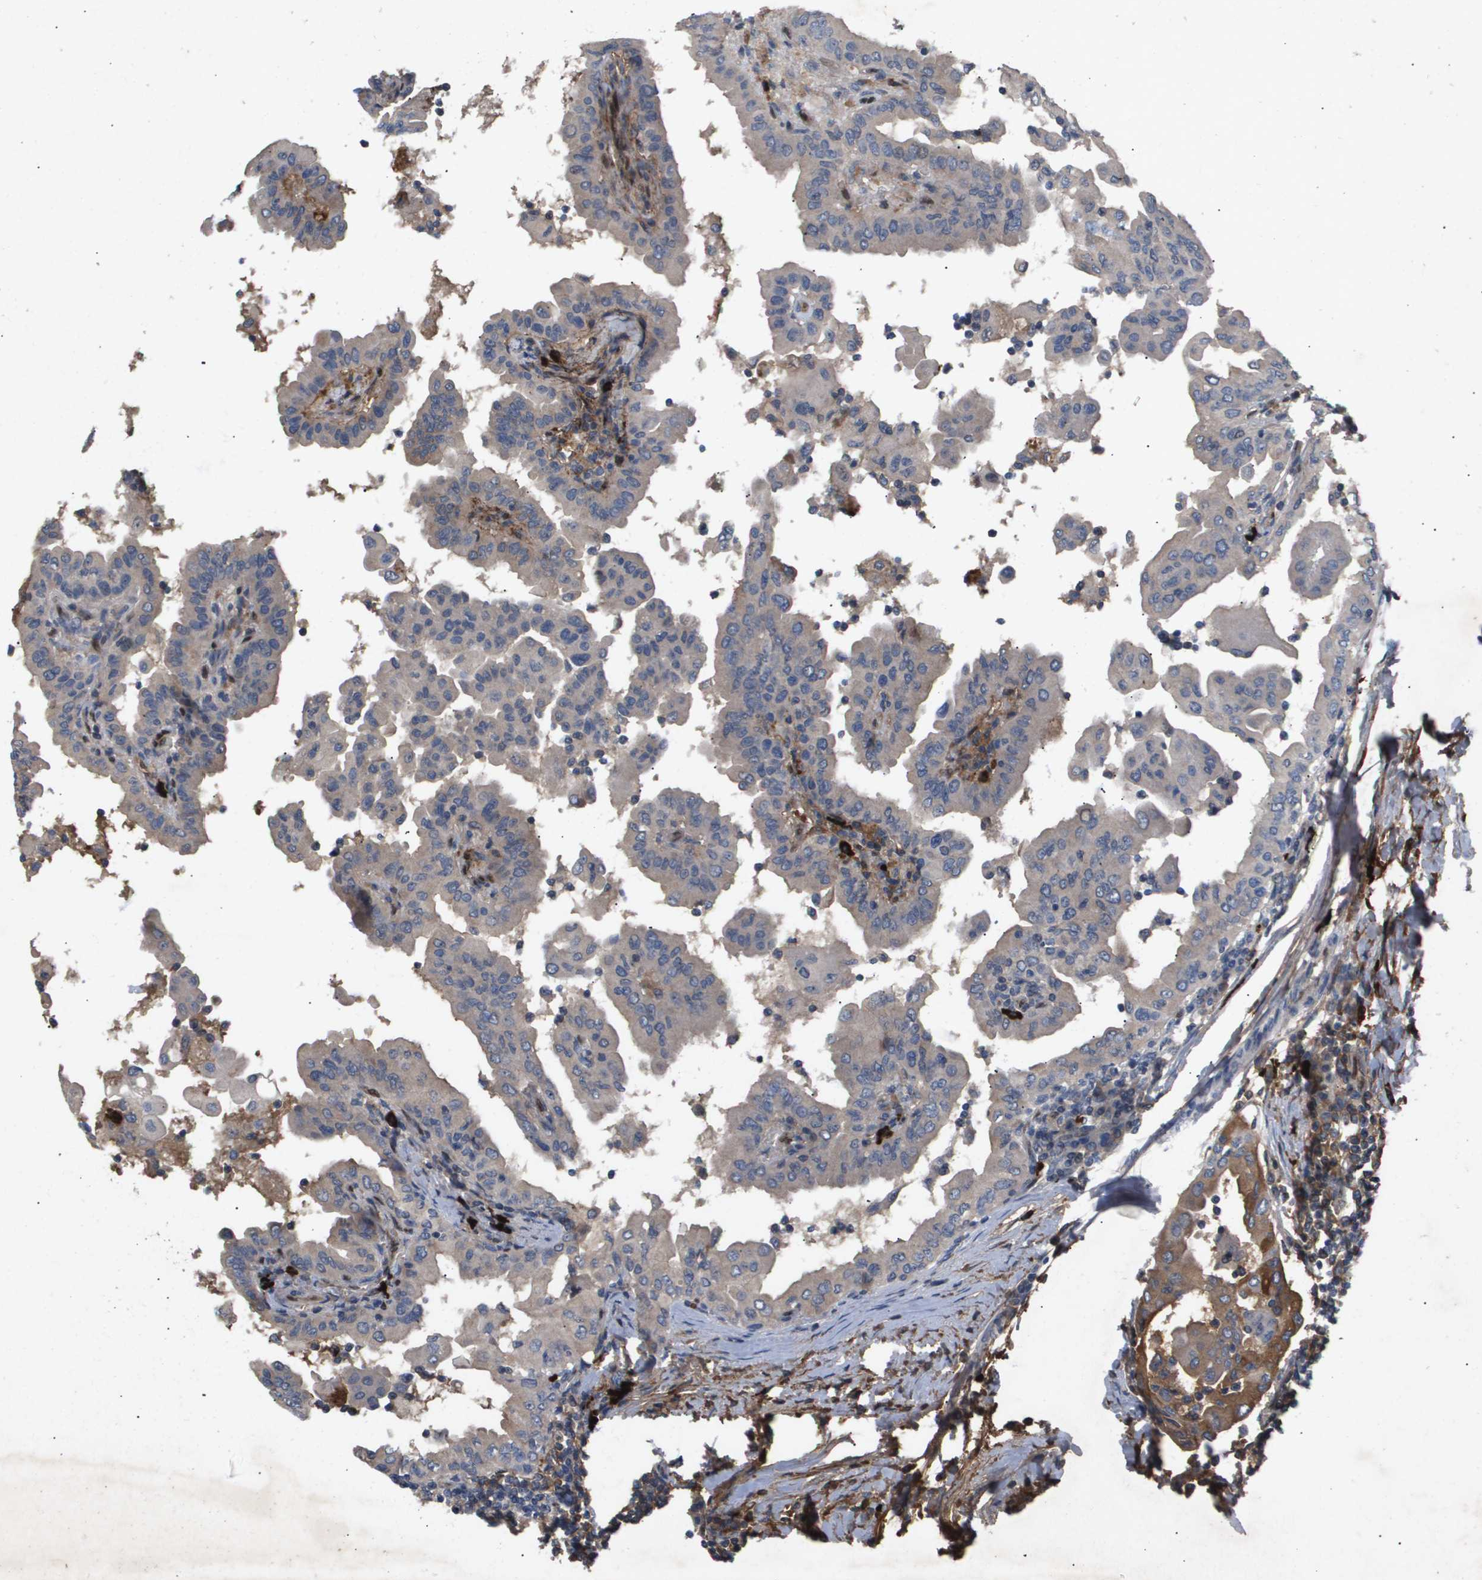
{"staining": {"intensity": "weak", "quantity": "<25%", "location": "cytoplasmic/membranous"}, "tissue": "thyroid cancer", "cell_type": "Tumor cells", "image_type": "cancer", "snomed": [{"axis": "morphology", "description": "Papillary adenocarcinoma, NOS"}, {"axis": "topography", "description": "Thyroid gland"}], "caption": "Tumor cells are negative for brown protein staining in thyroid papillary adenocarcinoma.", "gene": "ERG", "patient": {"sex": "male", "age": 33}}